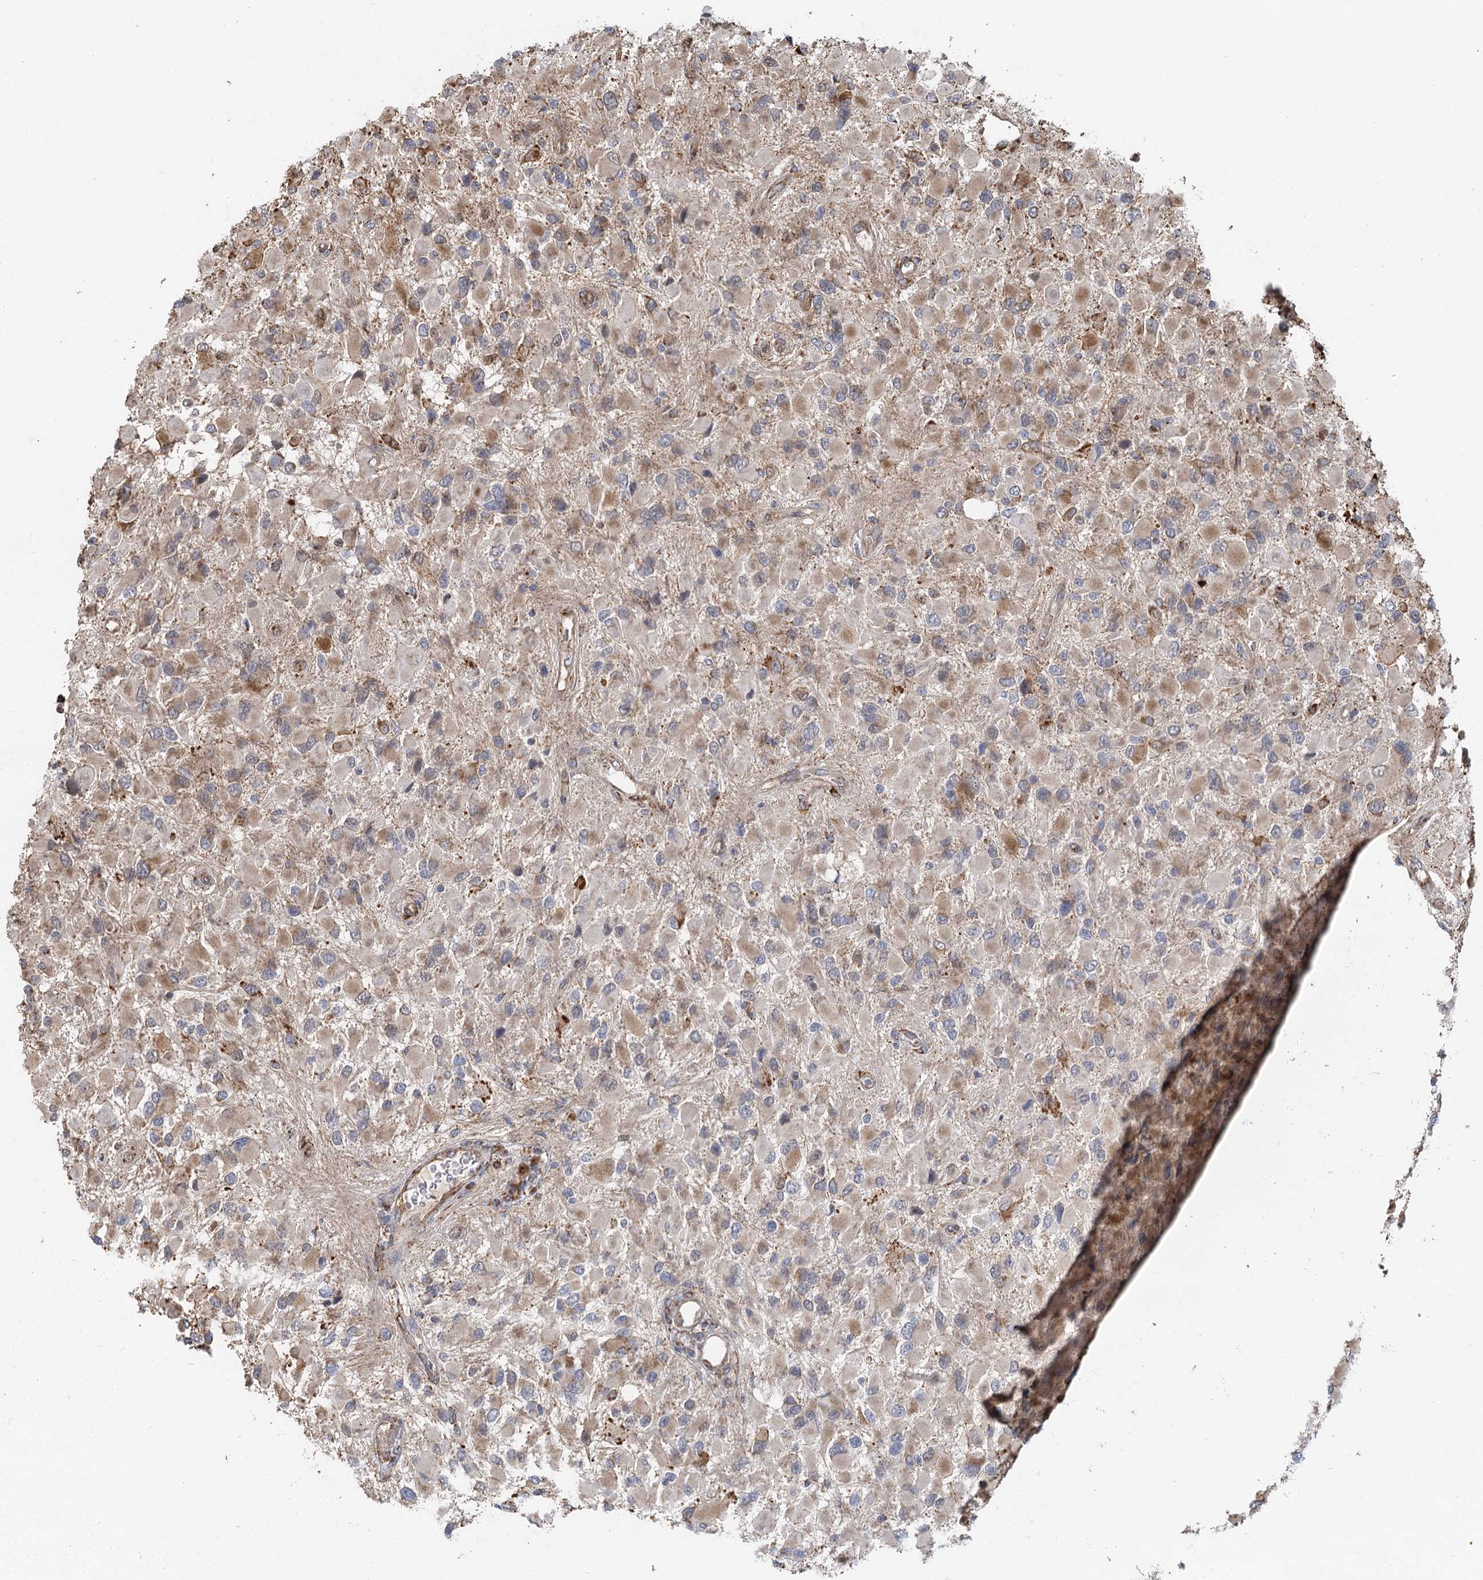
{"staining": {"intensity": "moderate", "quantity": "<25%", "location": "cytoplasmic/membranous"}, "tissue": "glioma", "cell_type": "Tumor cells", "image_type": "cancer", "snomed": [{"axis": "morphology", "description": "Glioma, malignant, High grade"}, {"axis": "topography", "description": "Brain"}], "caption": "Glioma tissue reveals moderate cytoplasmic/membranous expression in about <25% of tumor cells, visualized by immunohistochemistry. The staining was performed using DAB (3,3'-diaminobenzidine) to visualize the protein expression in brown, while the nuclei were stained in blue with hematoxylin (Magnification: 20x).", "gene": "IL11RA", "patient": {"sex": "male", "age": 53}}